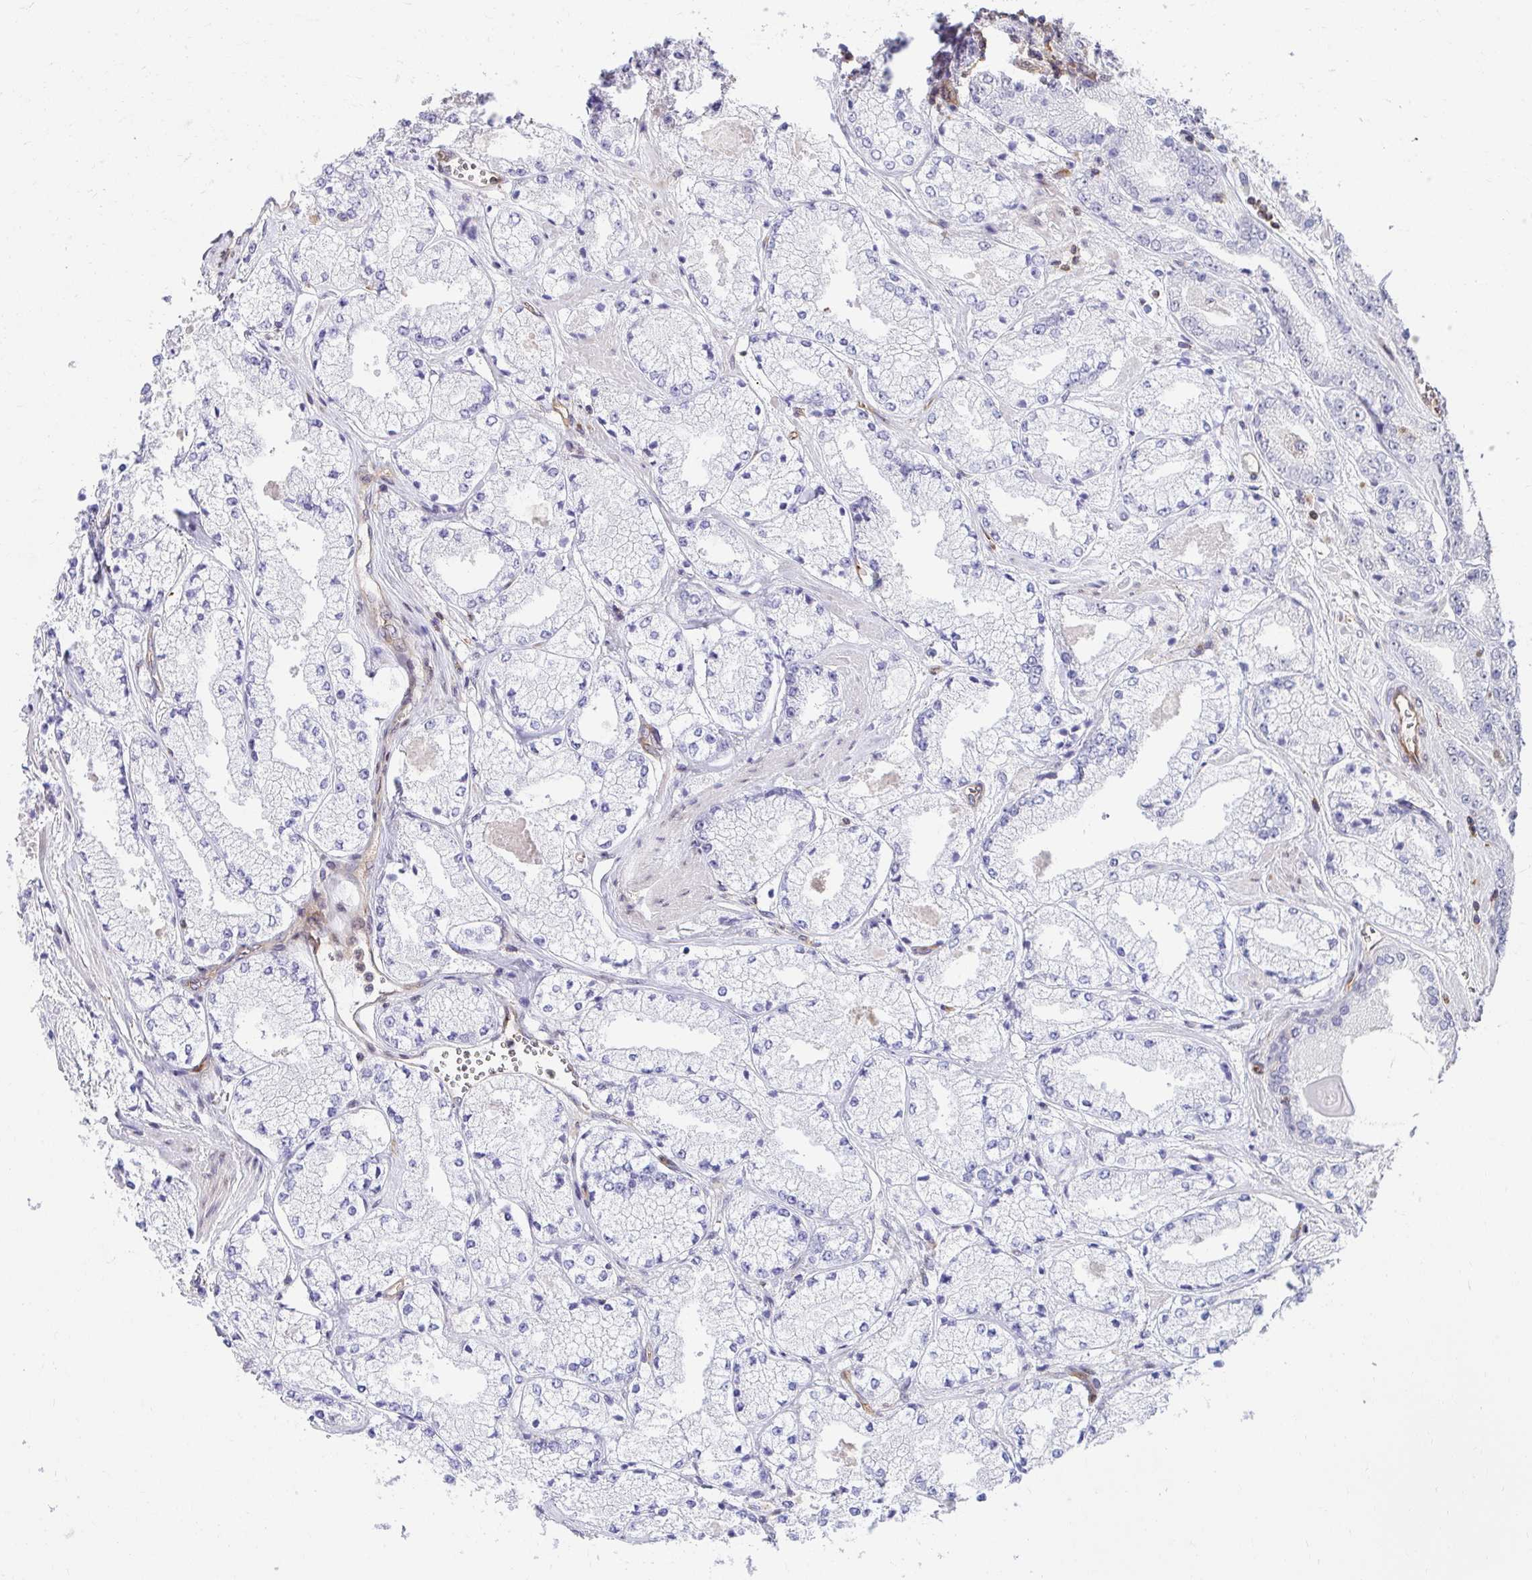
{"staining": {"intensity": "negative", "quantity": "none", "location": "none"}, "tissue": "prostate cancer", "cell_type": "Tumor cells", "image_type": "cancer", "snomed": [{"axis": "morphology", "description": "Adenocarcinoma, High grade"}, {"axis": "topography", "description": "Prostate"}], "caption": "High power microscopy image of an IHC image of prostate cancer (high-grade adenocarcinoma), revealing no significant staining in tumor cells.", "gene": "FOXN3", "patient": {"sex": "male", "age": 63}}